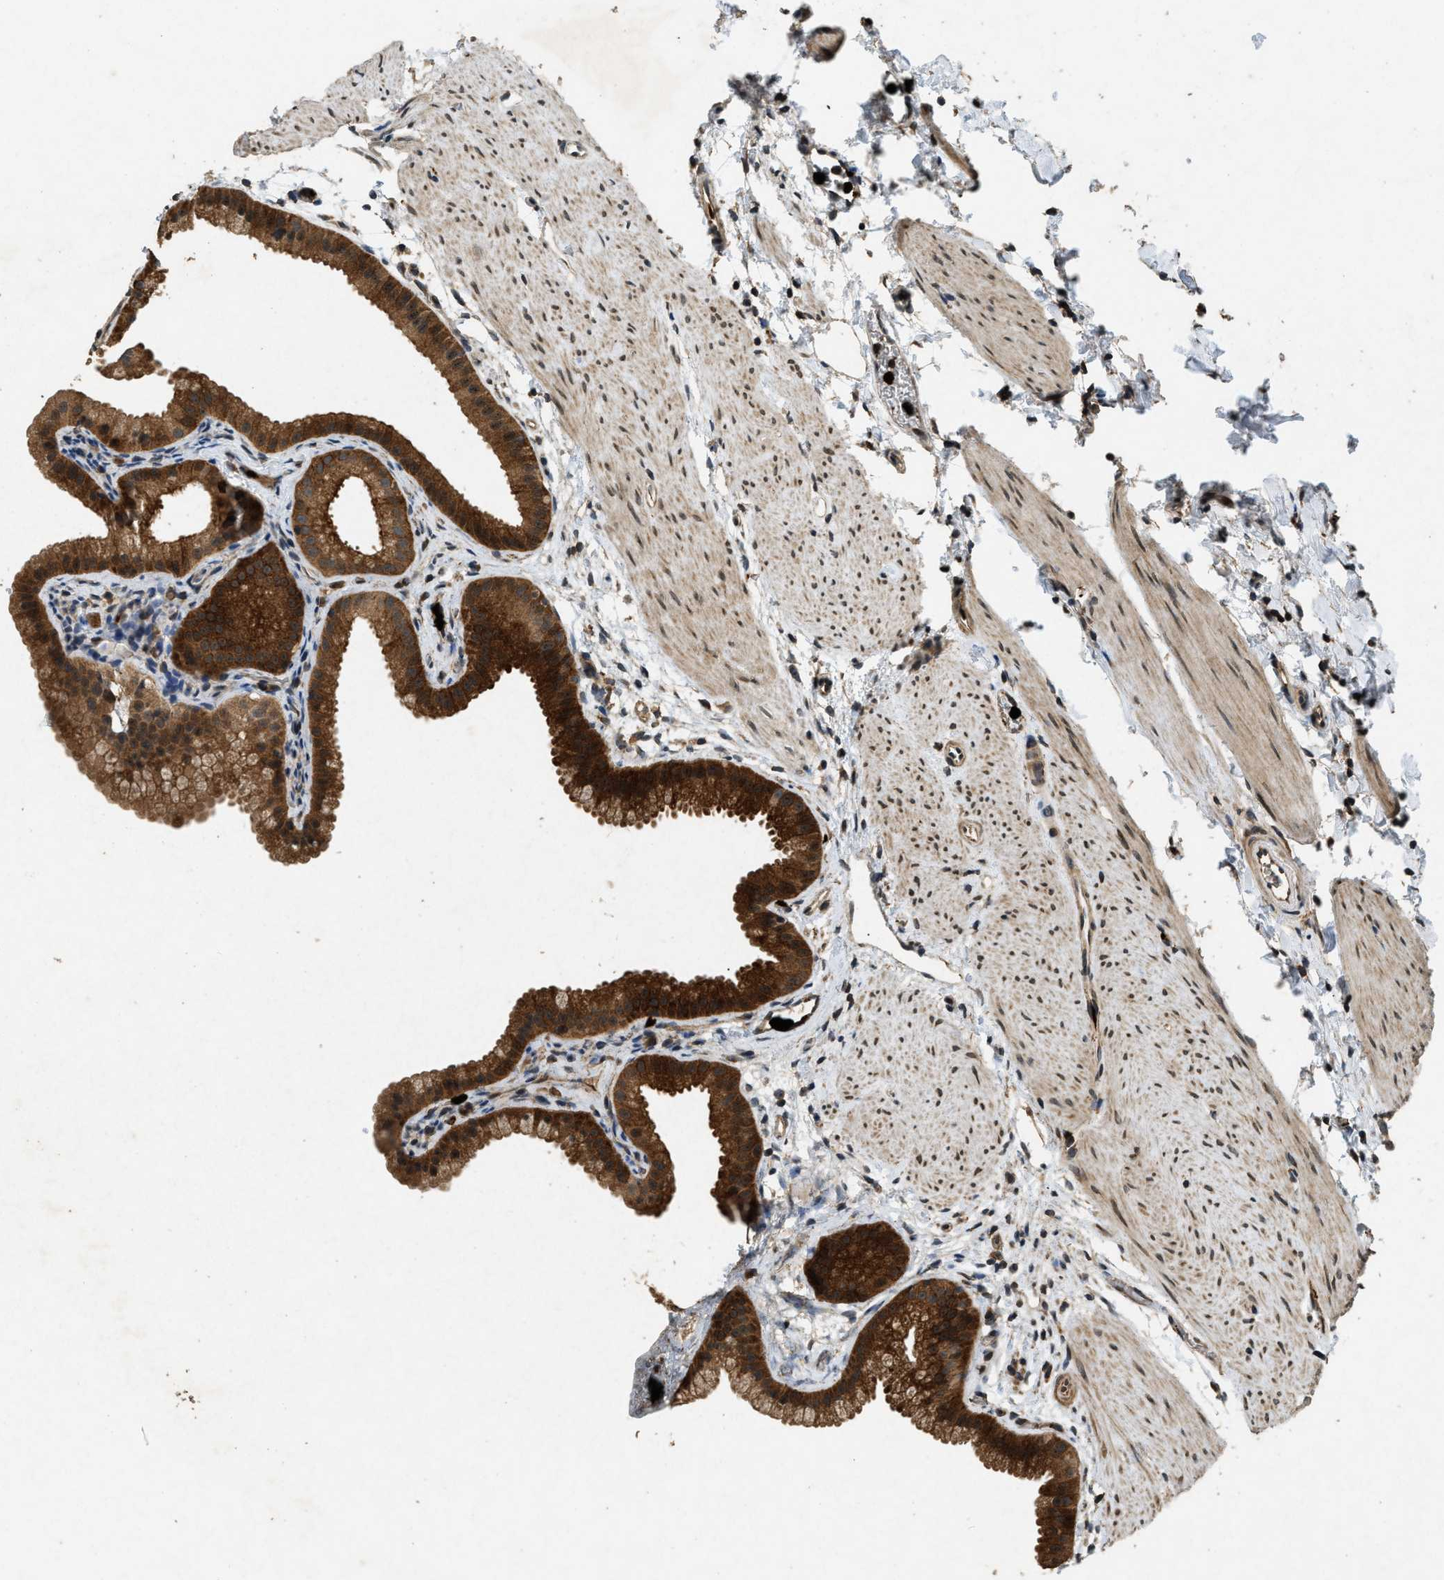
{"staining": {"intensity": "strong", "quantity": ">75%", "location": "cytoplasmic/membranous"}, "tissue": "gallbladder", "cell_type": "Glandular cells", "image_type": "normal", "snomed": [{"axis": "morphology", "description": "Normal tissue, NOS"}, {"axis": "topography", "description": "Gallbladder"}], "caption": "Strong cytoplasmic/membranous expression is identified in approximately >75% of glandular cells in normal gallbladder.", "gene": "RNF141", "patient": {"sex": "female", "age": 64}}